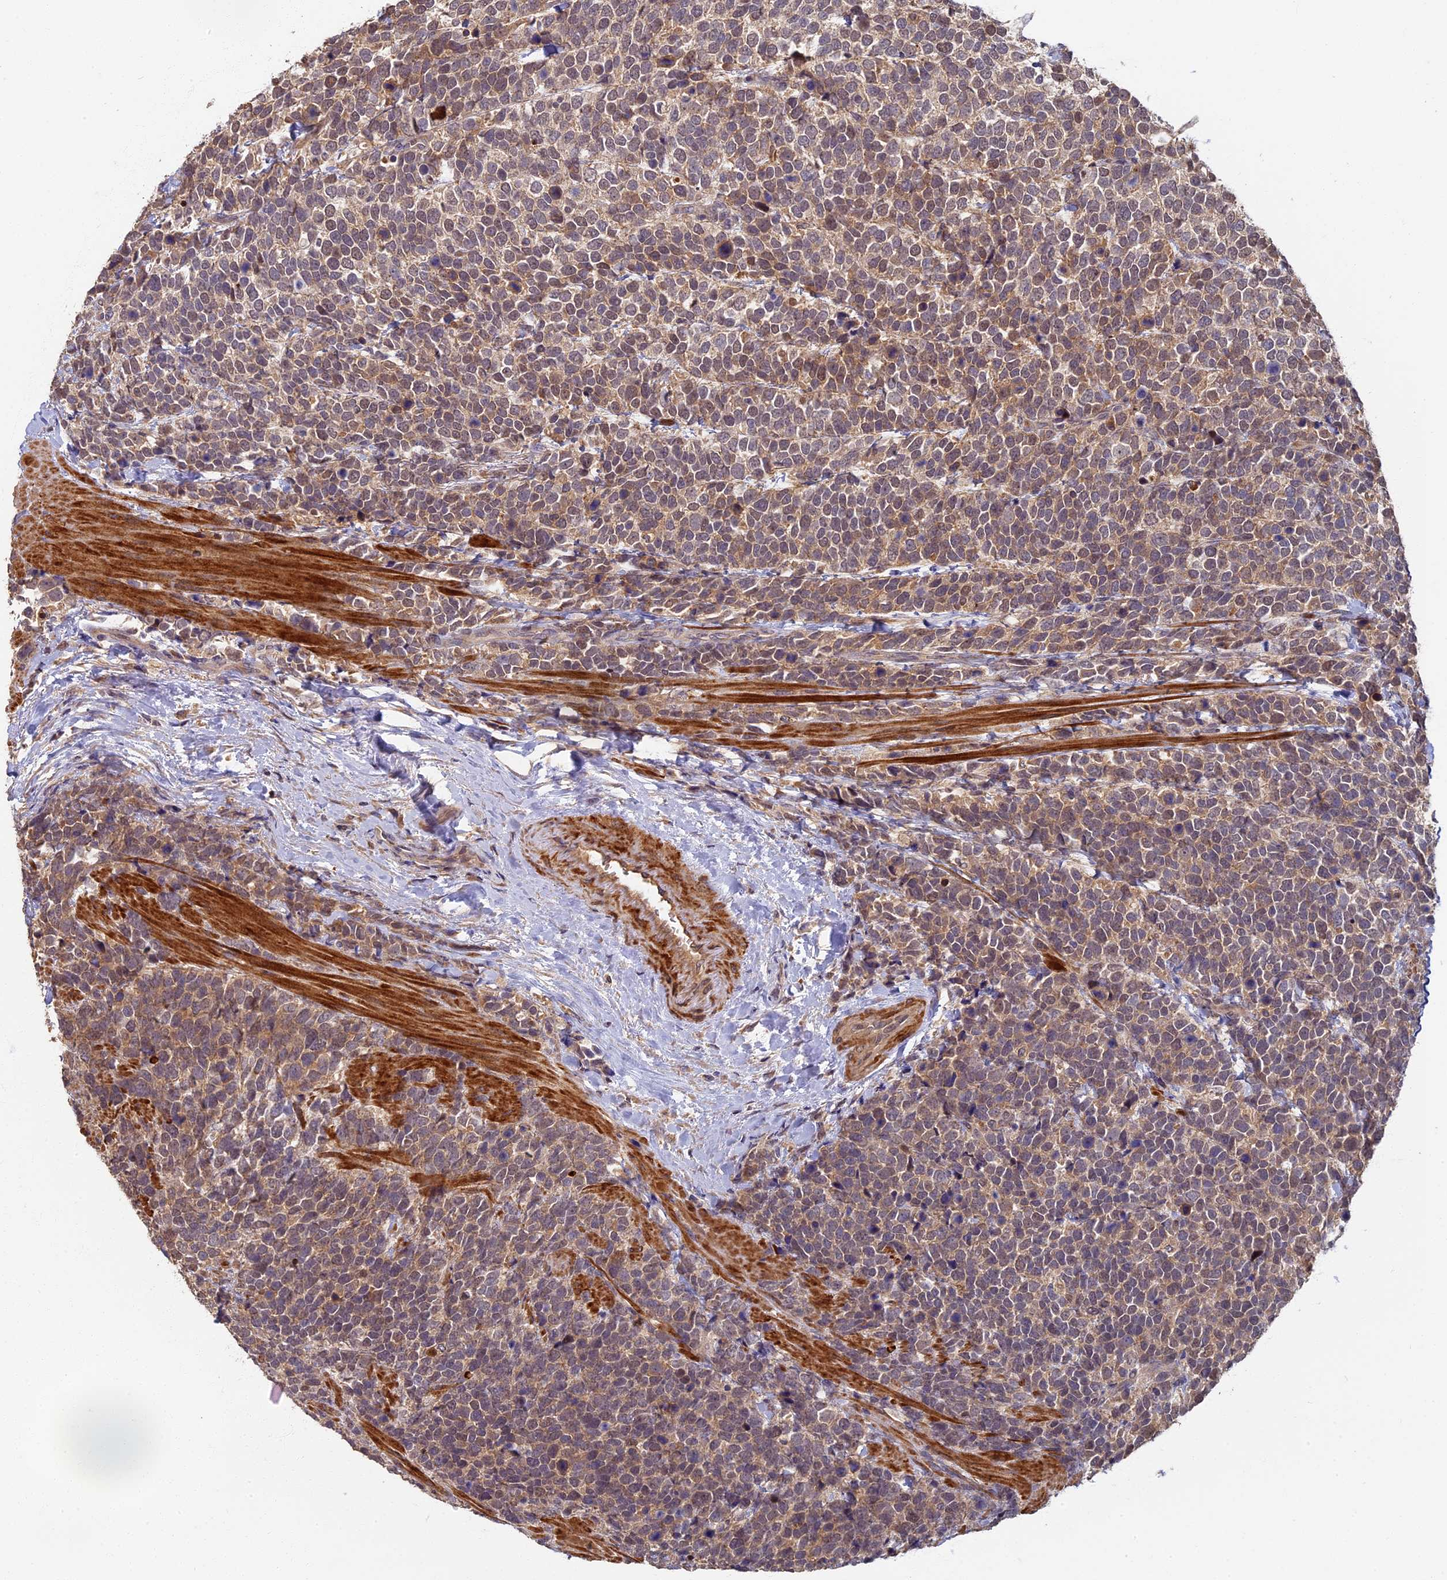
{"staining": {"intensity": "weak", "quantity": ">75%", "location": "cytoplasmic/membranous"}, "tissue": "urothelial cancer", "cell_type": "Tumor cells", "image_type": "cancer", "snomed": [{"axis": "morphology", "description": "Urothelial carcinoma, High grade"}, {"axis": "topography", "description": "Urinary bladder"}], "caption": "There is low levels of weak cytoplasmic/membranous expression in tumor cells of urothelial cancer, as demonstrated by immunohistochemical staining (brown color).", "gene": "RSPH3", "patient": {"sex": "female", "age": 82}}